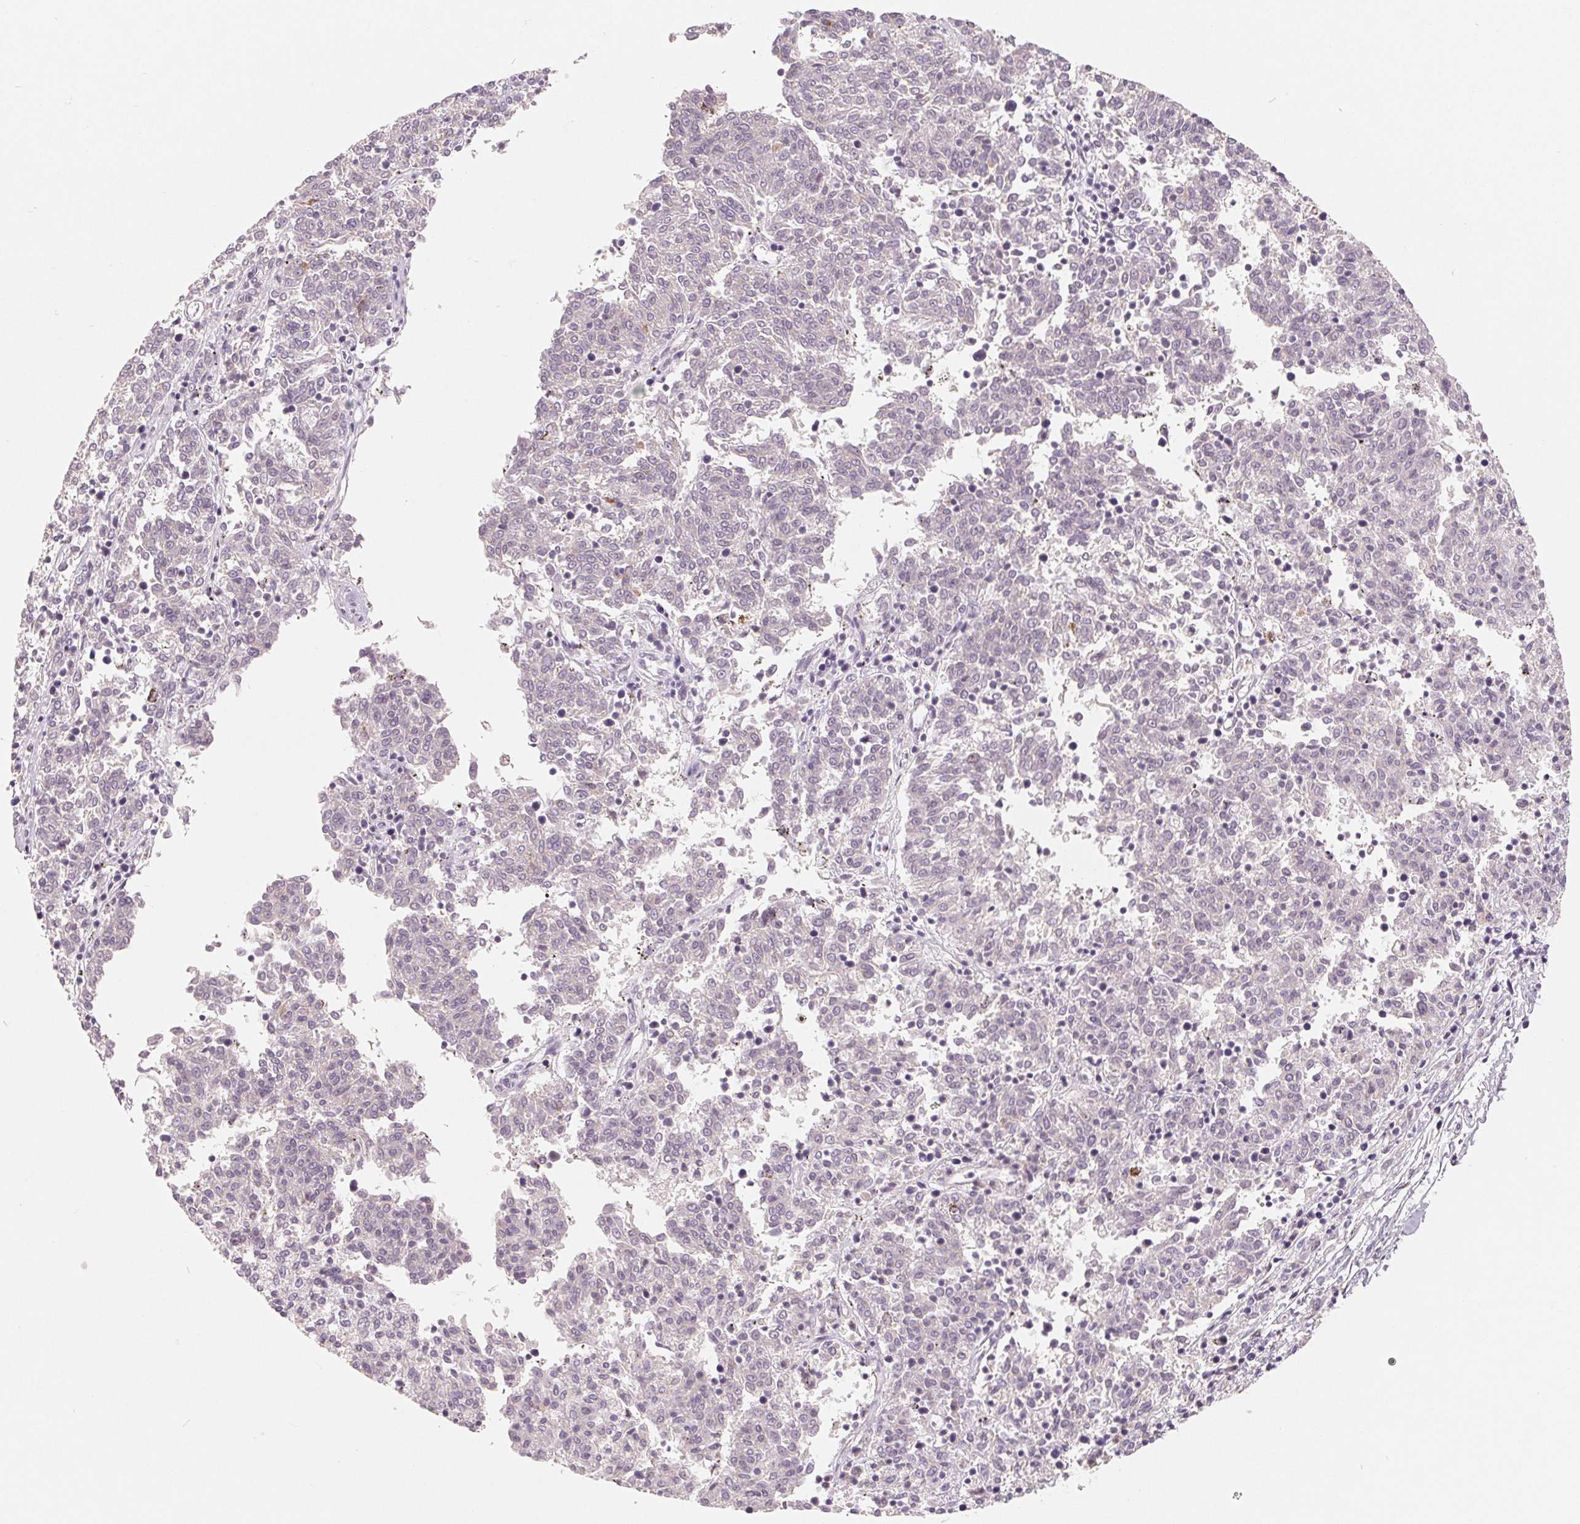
{"staining": {"intensity": "negative", "quantity": "none", "location": "none"}, "tissue": "melanoma", "cell_type": "Tumor cells", "image_type": "cancer", "snomed": [{"axis": "morphology", "description": "Malignant melanoma, NOS"}, {"axis": "topography", "description": "Skin"}], "caption": "IHC of melanoma reveals no expression in tumor cells.", "gene": "GHITM", "patient": {"sex": "female", "age": 72}}